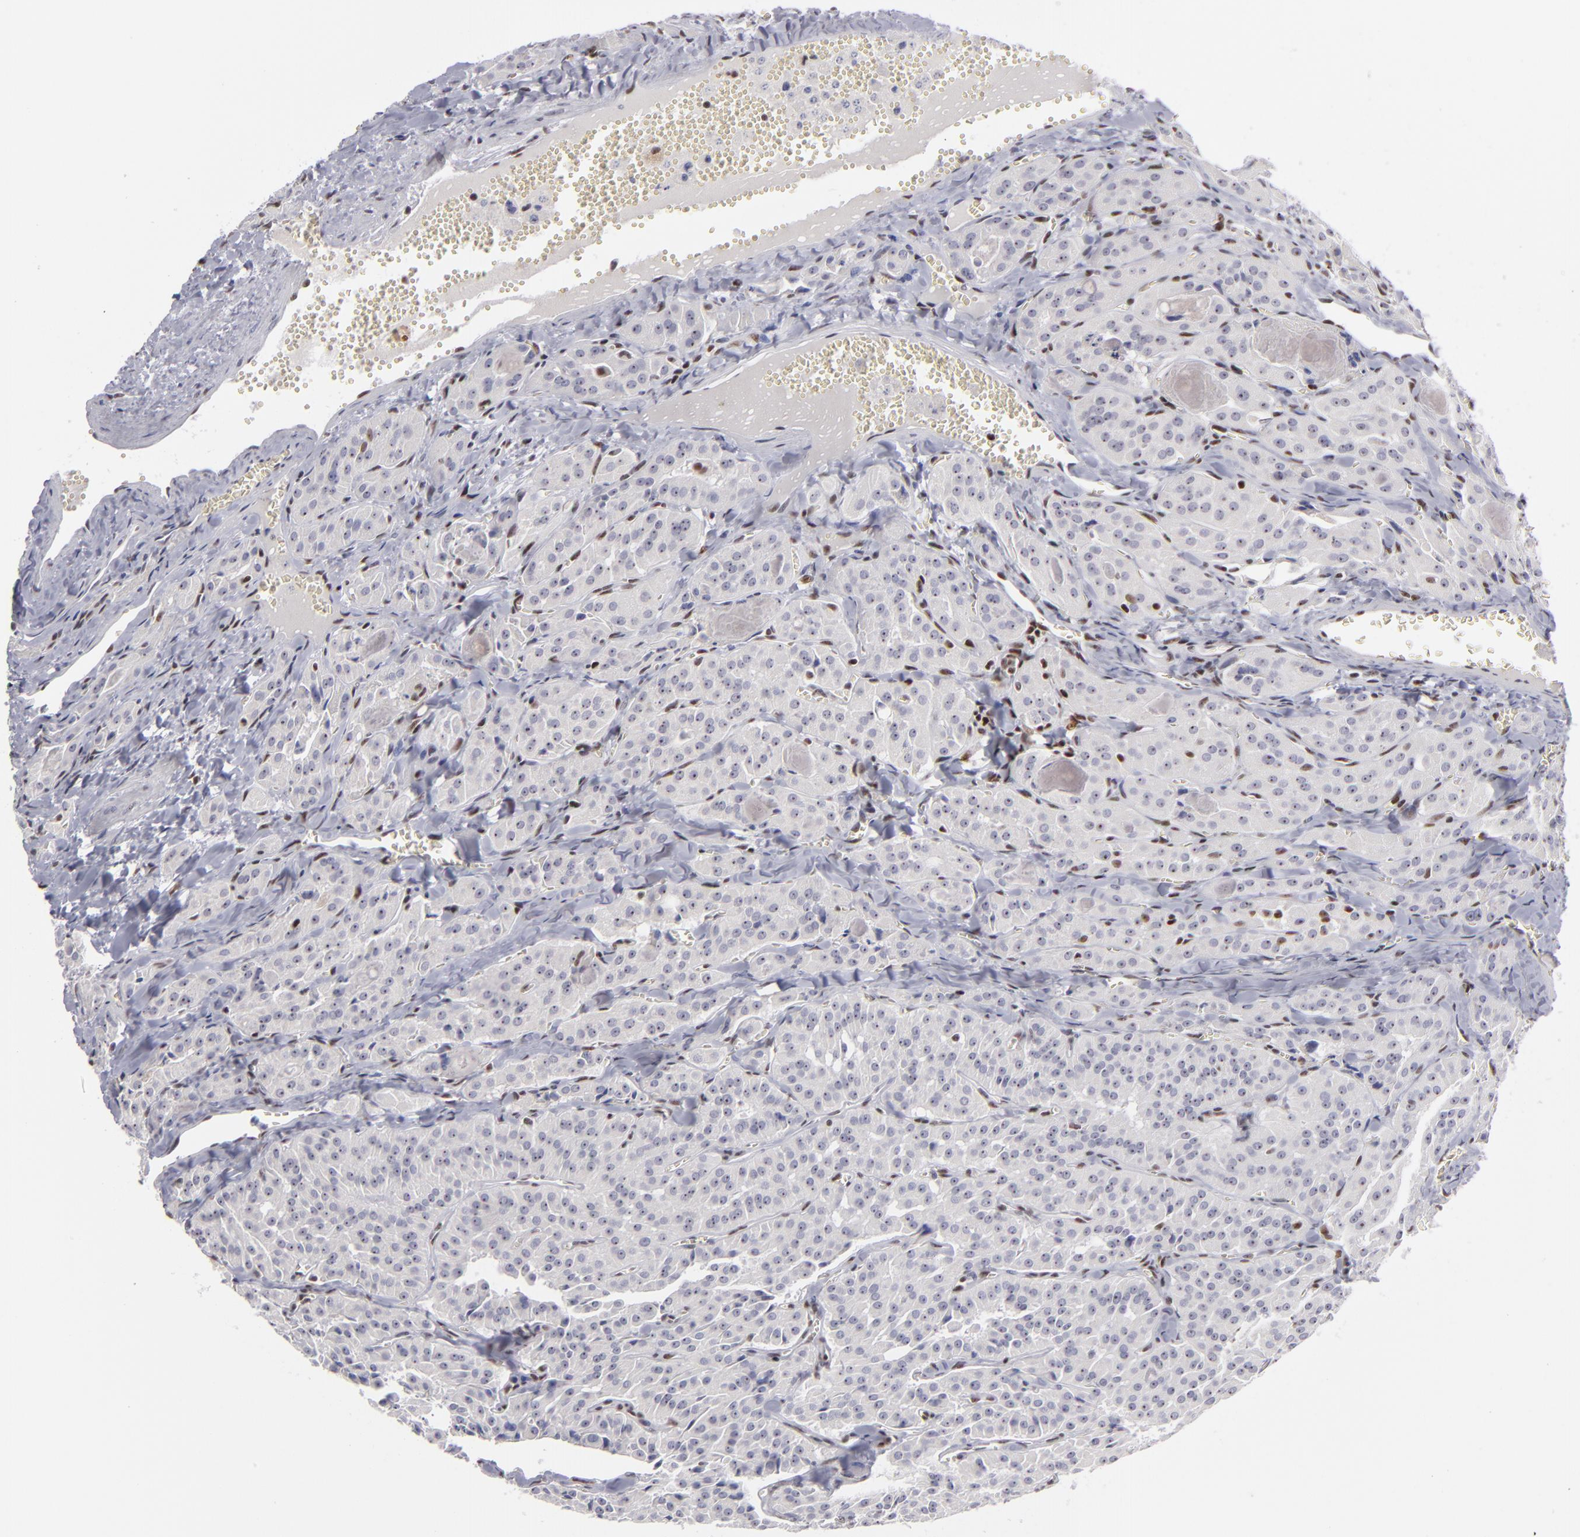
{"staining": {"intensity": "negative", "quantity": "none", "location": "none"}, "tissue": "thyroid cancer", "cell_type": "Tumor cells", "image_type": "cancer", "snomed": [{"axis": "morphology", "description": "Carcinoma, NOS"}, {"axis": "topography", "description": "Thyroid gland"}], "caption": "The IHC micrograph has no significant staining in tumor cells of thyroid cancer (carcinoma) tissue.", "gene": "DAXX", "patient": {"sex": "male", "age": 76}}